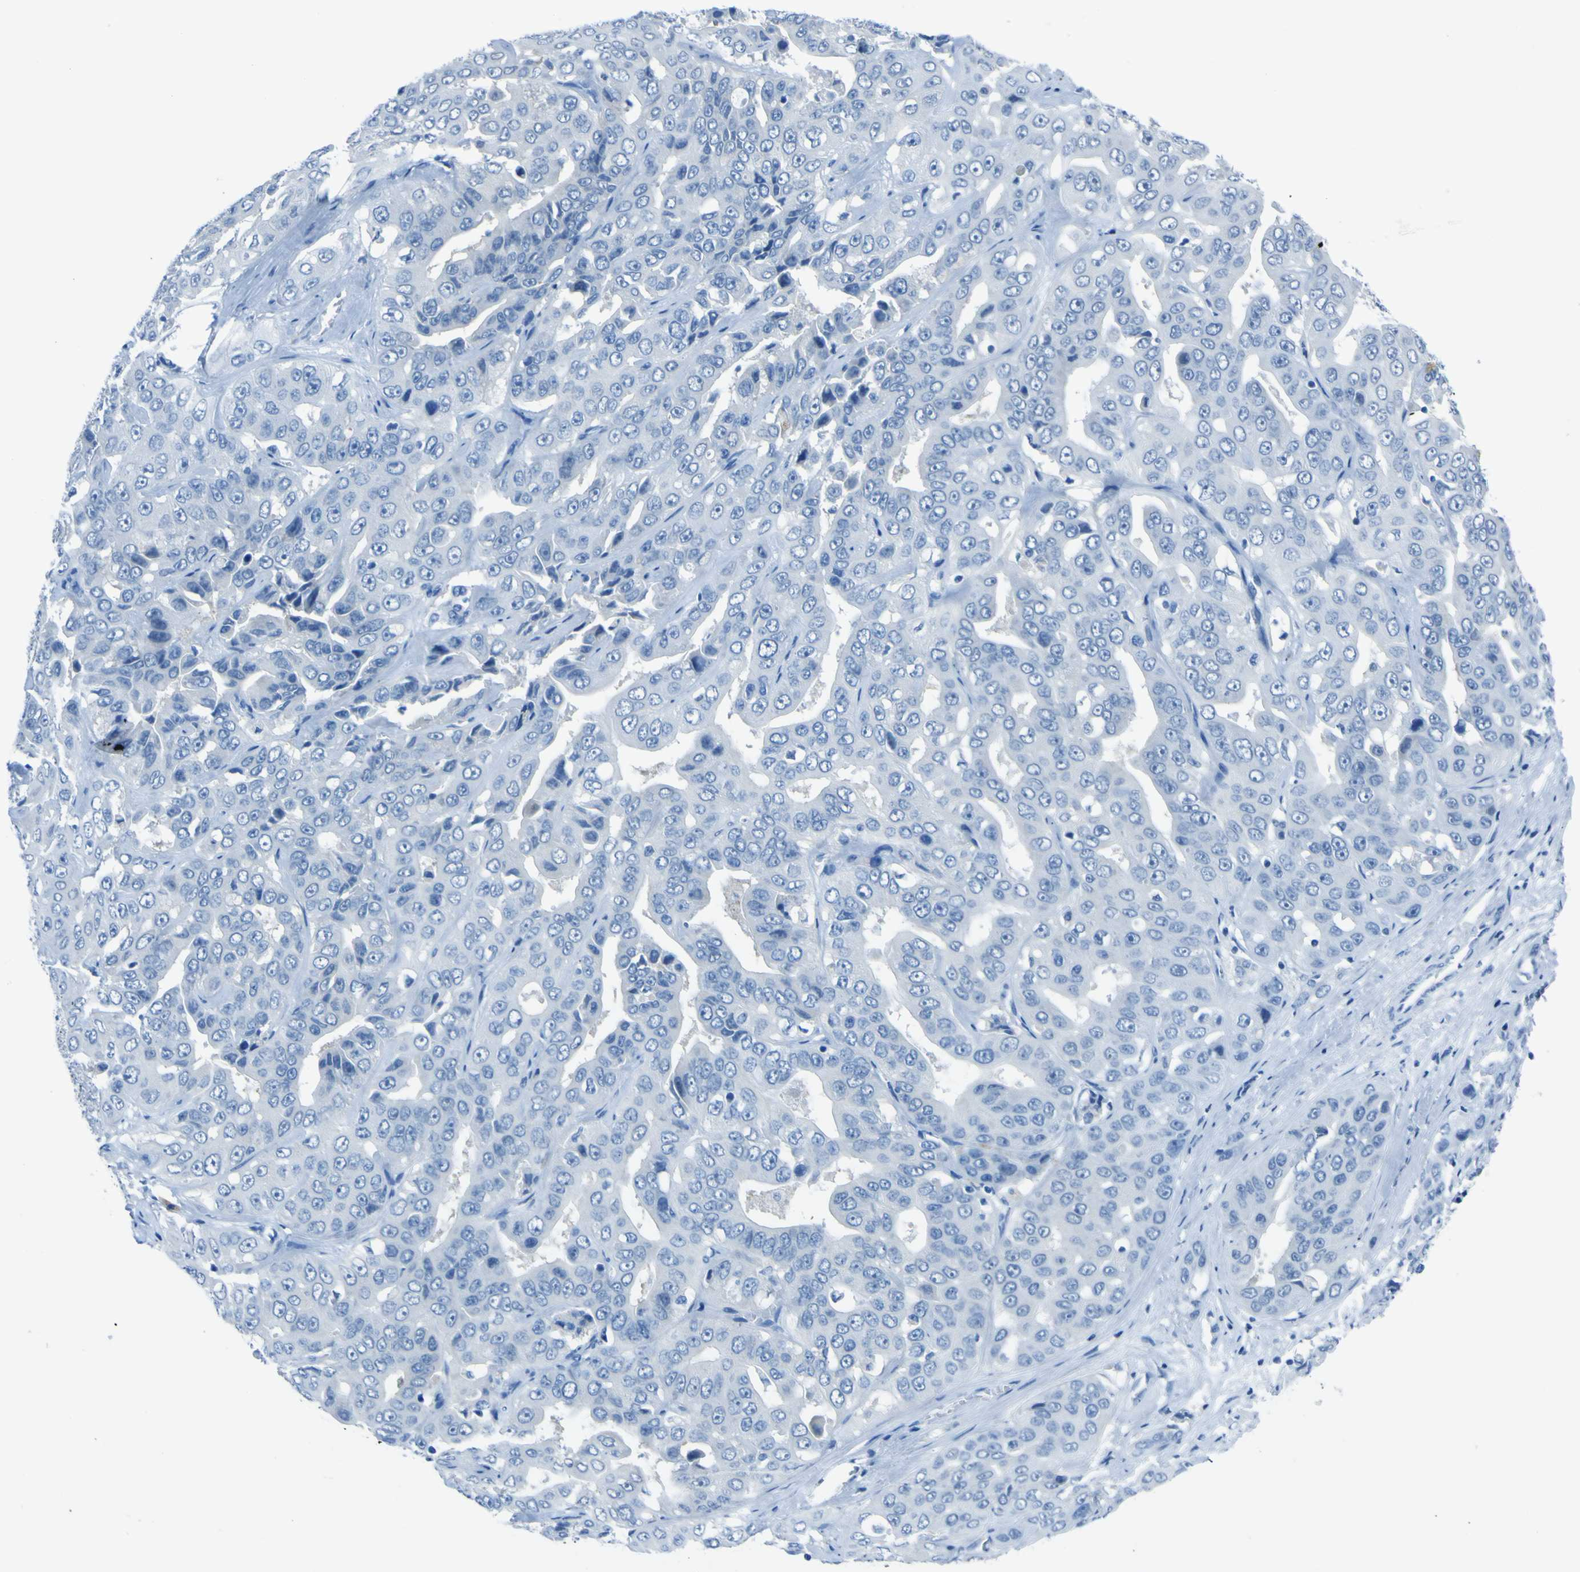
{"staining": {"intensity": "negative", "quantity": "none", "location": "none"}, "tissue": "liver cancer", "cell_type": "Tumor cells", "image_type": "cancer", "snomed": [{"axis": "morphology", "description": "Cholangiocarcinoma"}, {"axis": "topography", "description": "Liver"}], "caption": "The histopathology image reveals no significant staining in tumor cells of liver cholangiocarcinoma.", "gene": "PHKG1", "patient": {"sex": "female", "age": 52}}